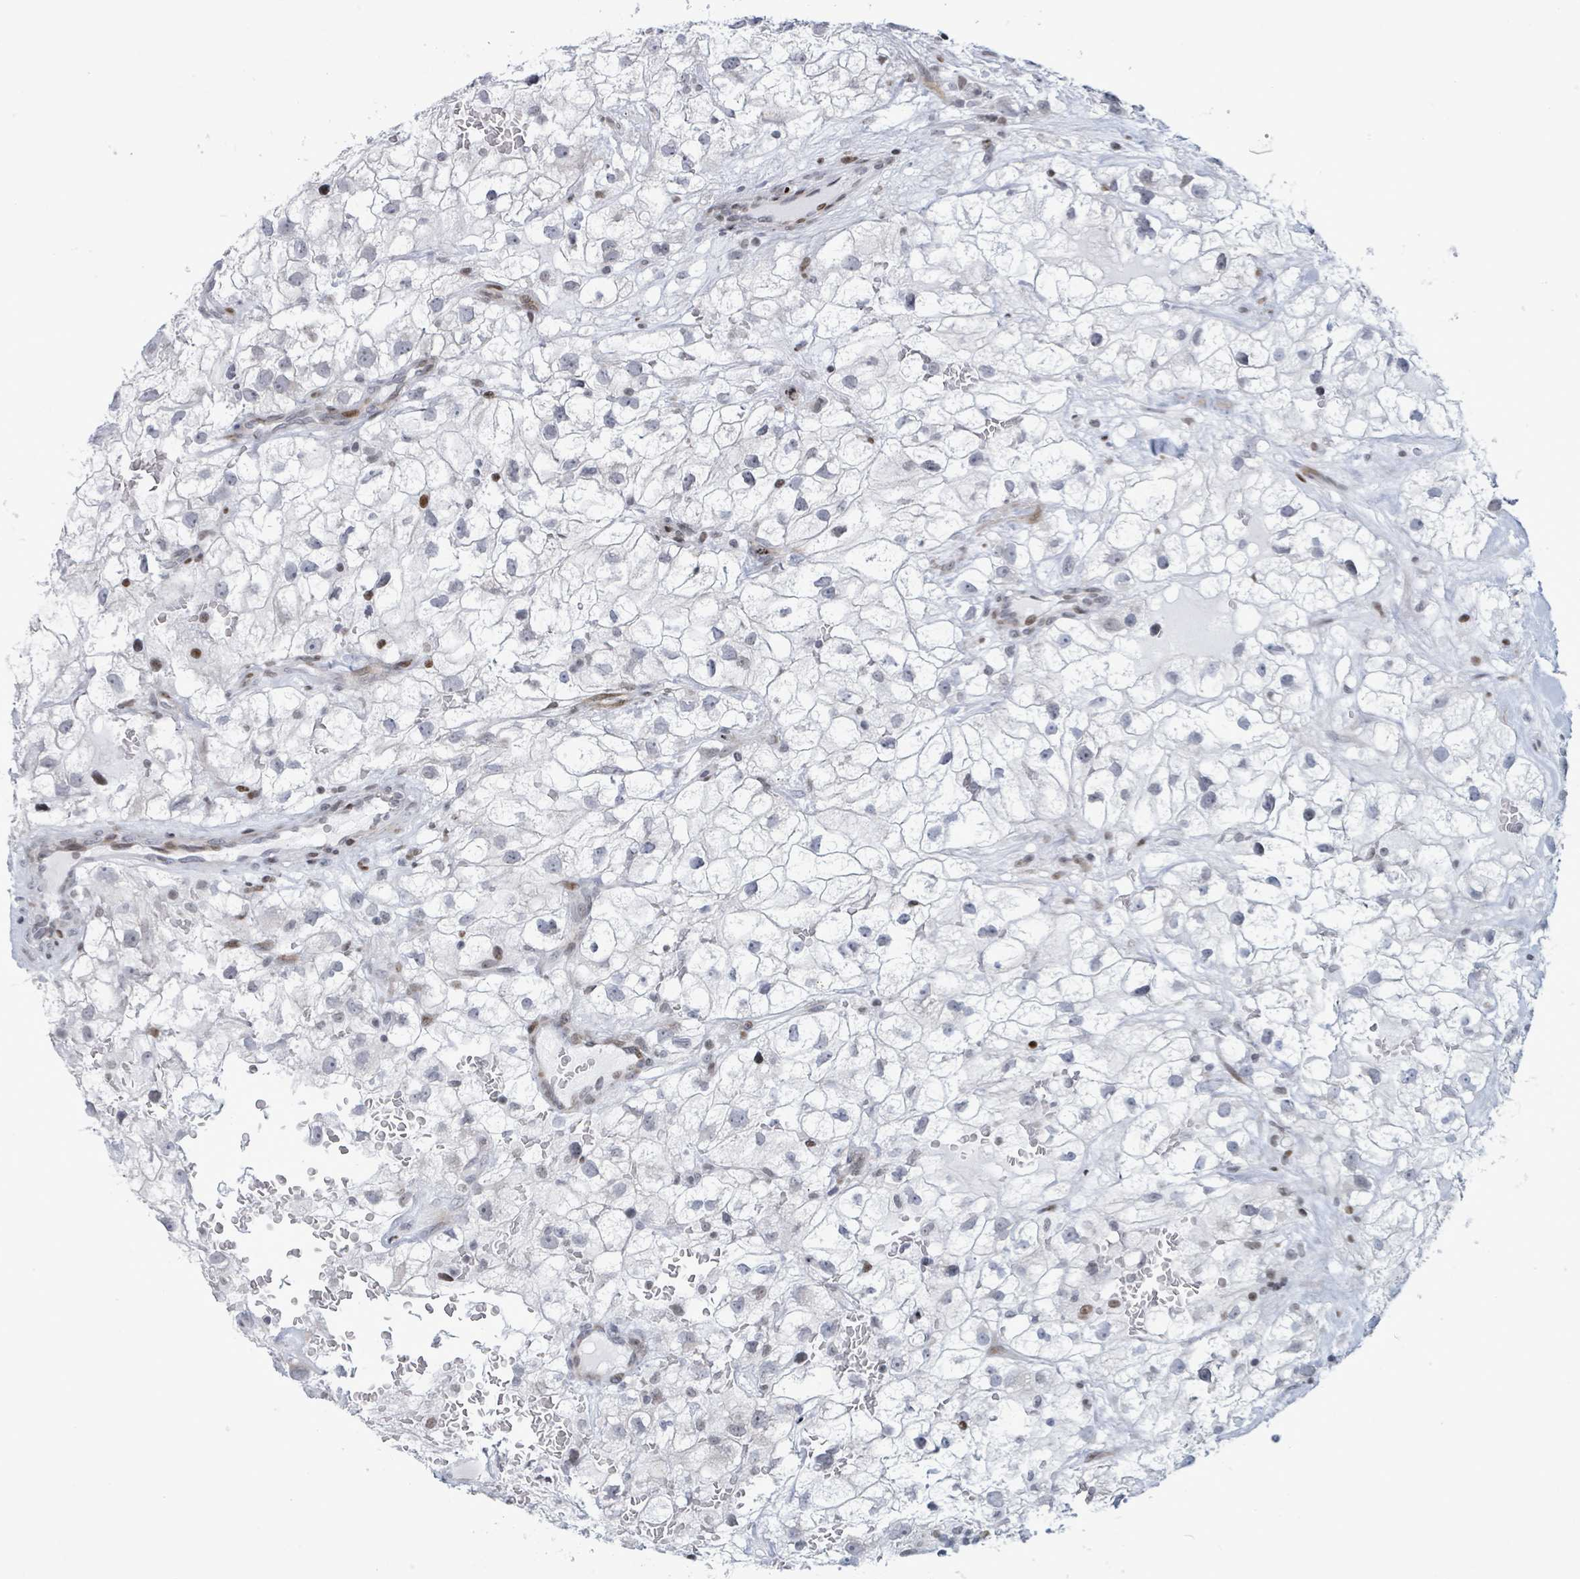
{"staining": {"intensity": "negative", "quantity": "none", "location": "none"}, "tissue": "renal cancer", "cell_type": "Tumor cells", "image_type": "cancer", "snomed": [{"axis": "morphology", "description": "Adenocarcinoma, NOS"}, {"axis": "topography", "description": "Kidney"}], "caption": "Human adenocarcinoma (renal) stained for a protein using immunohistochemistry (IHC) demonstrates no positivity in tumor cells.", "gene": "FNDC4", "patient": {"sex": "male", "age": 59}}